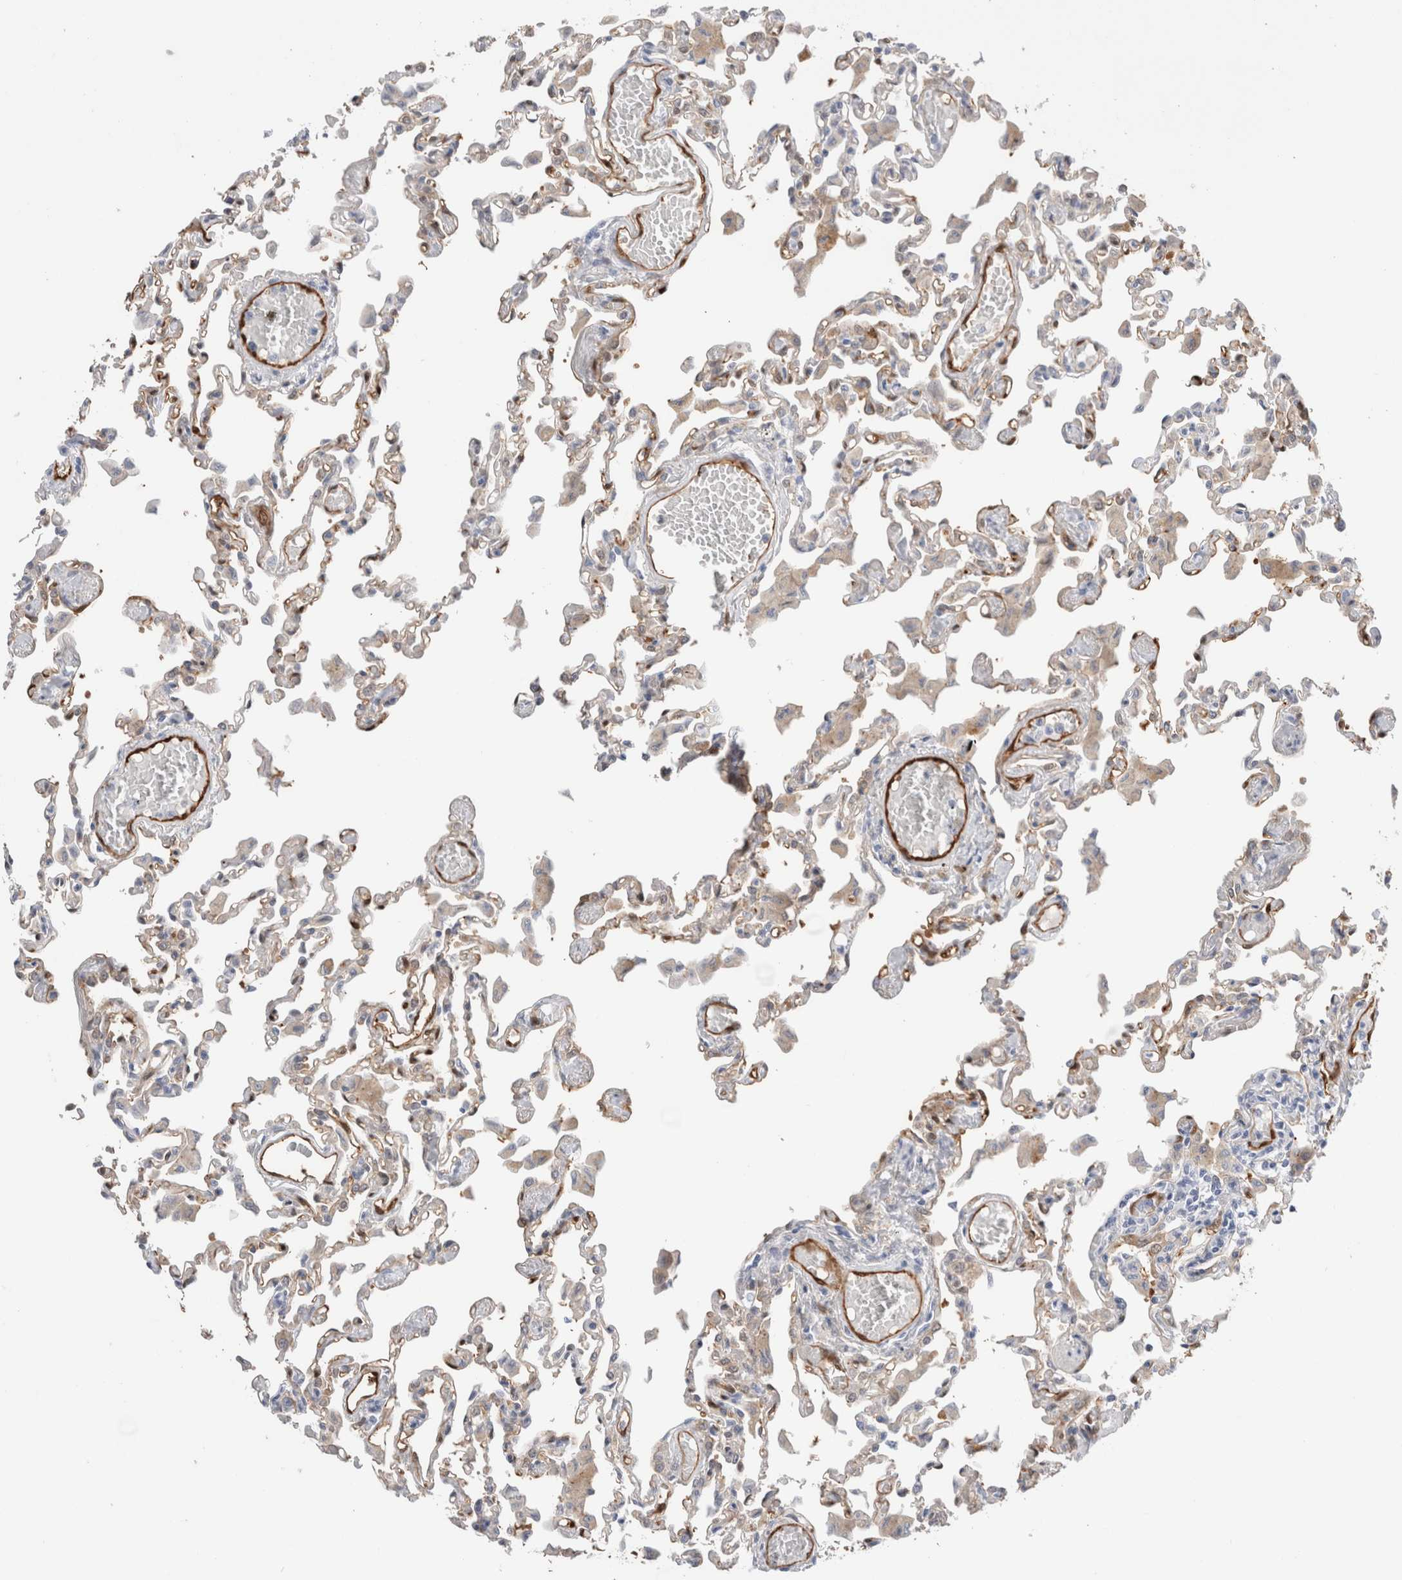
{"staining": {"intensity": "negative", "quantity": "none", "location": "none"}, "tissue": "lung", "cell_type": "Alveolar cells", "image_type": "normal", "snomed": [{"axis": "morphology", "description": "Normal tissue, NOS"}, {"axis": "topography", "description": "Bronchus"}, {"axis": "topography", "description": "Lung"}], "caption": "This is an immunohistochemistry image of normal lung. There is no expression in alveolar cells.", "gene": "NAPEPLD", "patient": {"sex": "female", "age": 49}}